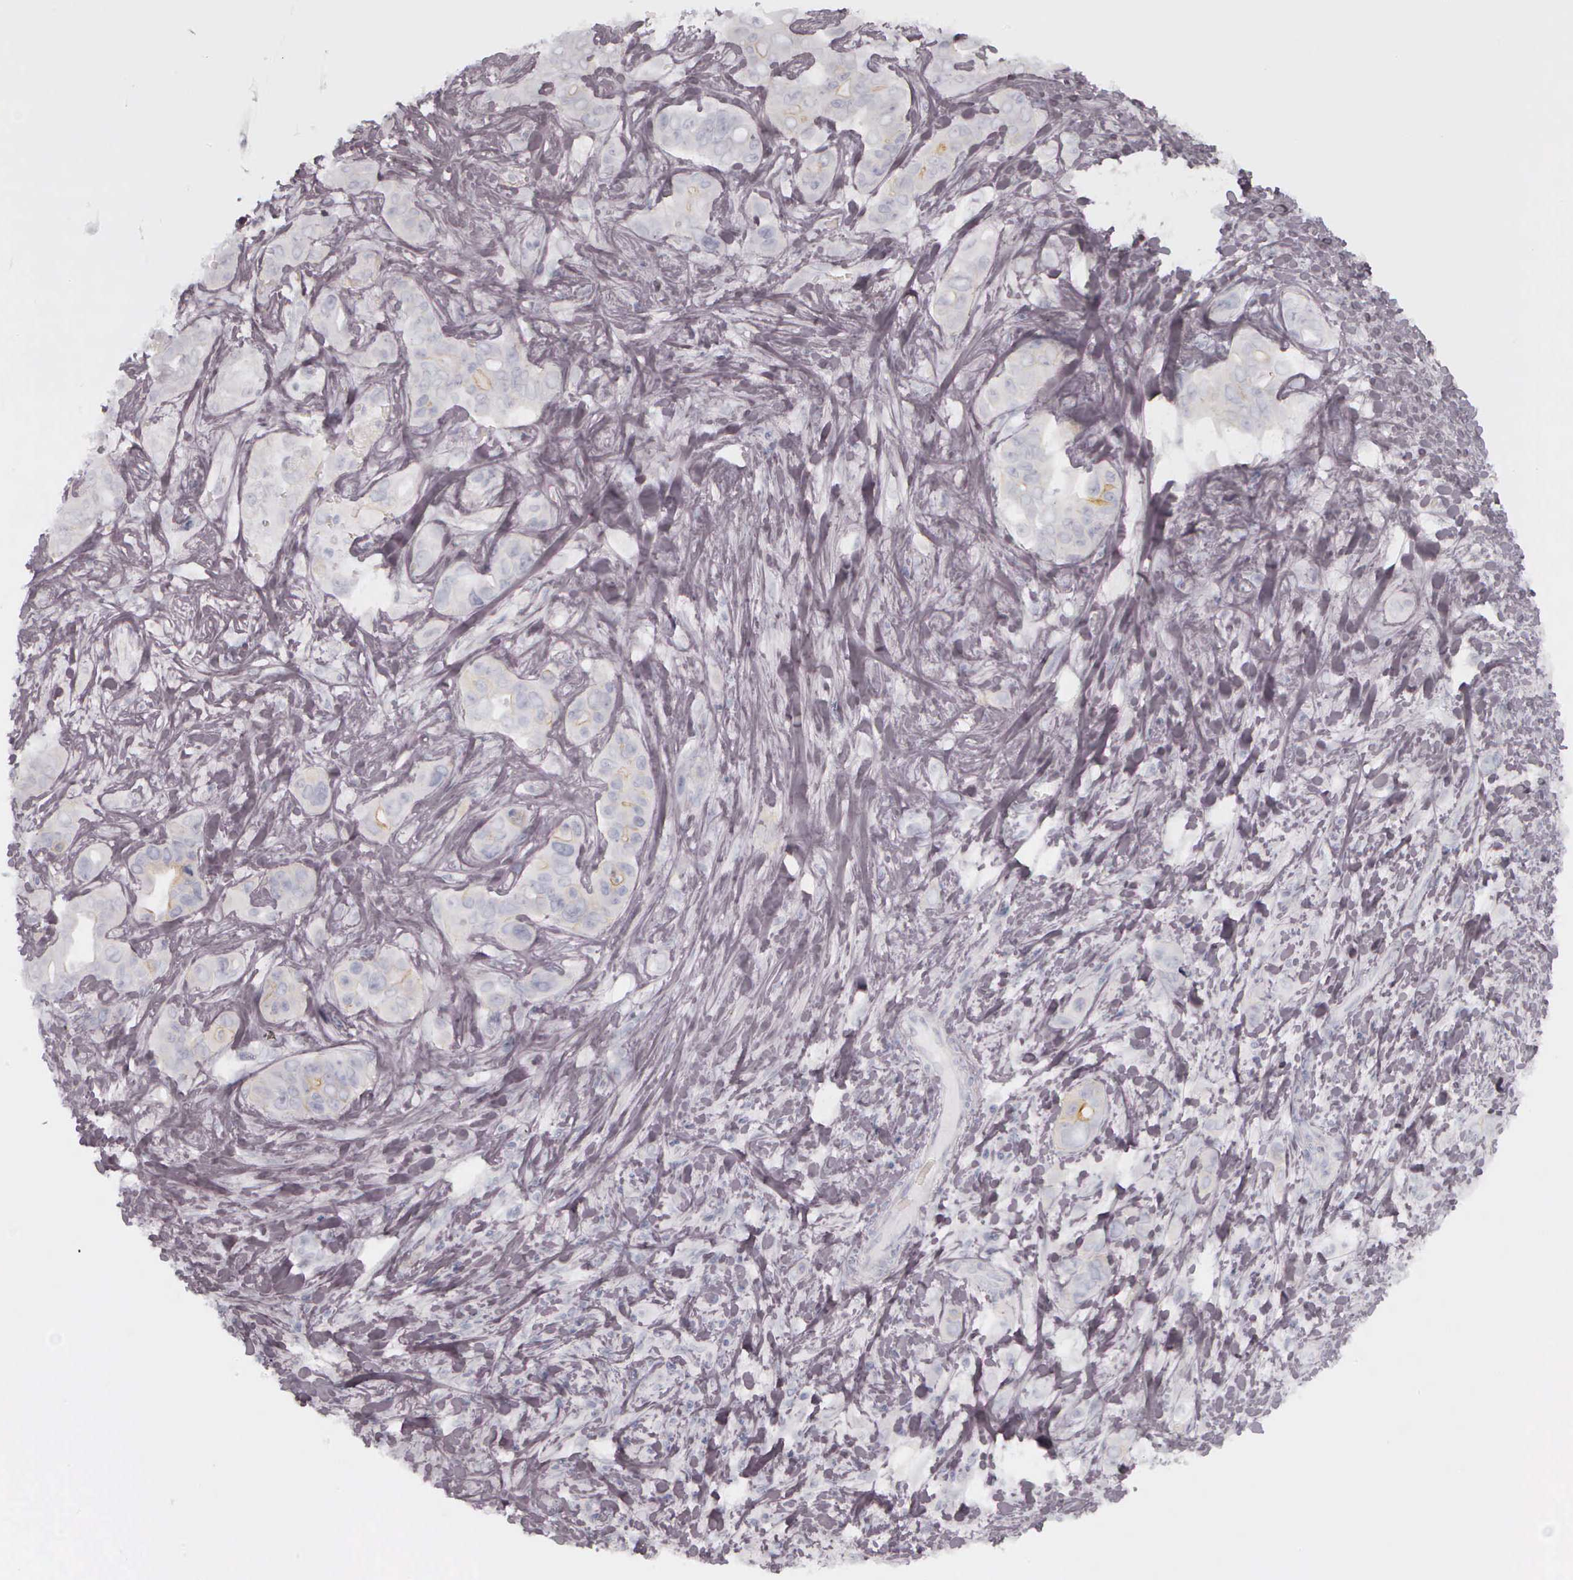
{"staining": {"intensity": "negative", "quantity": "none", "location": "none"}, "tissue": "liver cancer", "cell_type": "Tumor cells", "image_type": "cancer", "snomed": [{"axis": "morphology", "description": "Cholangiocarcinoma"}, {"axis": "topography", "description": "Liver"}], "caption": "Cholangiocarcinoma (liver) stained for a protein using IHC demonstrates no expression tumor cells.", "gene": "KRT14", "patient": {"sex": "female", "age": 79}}